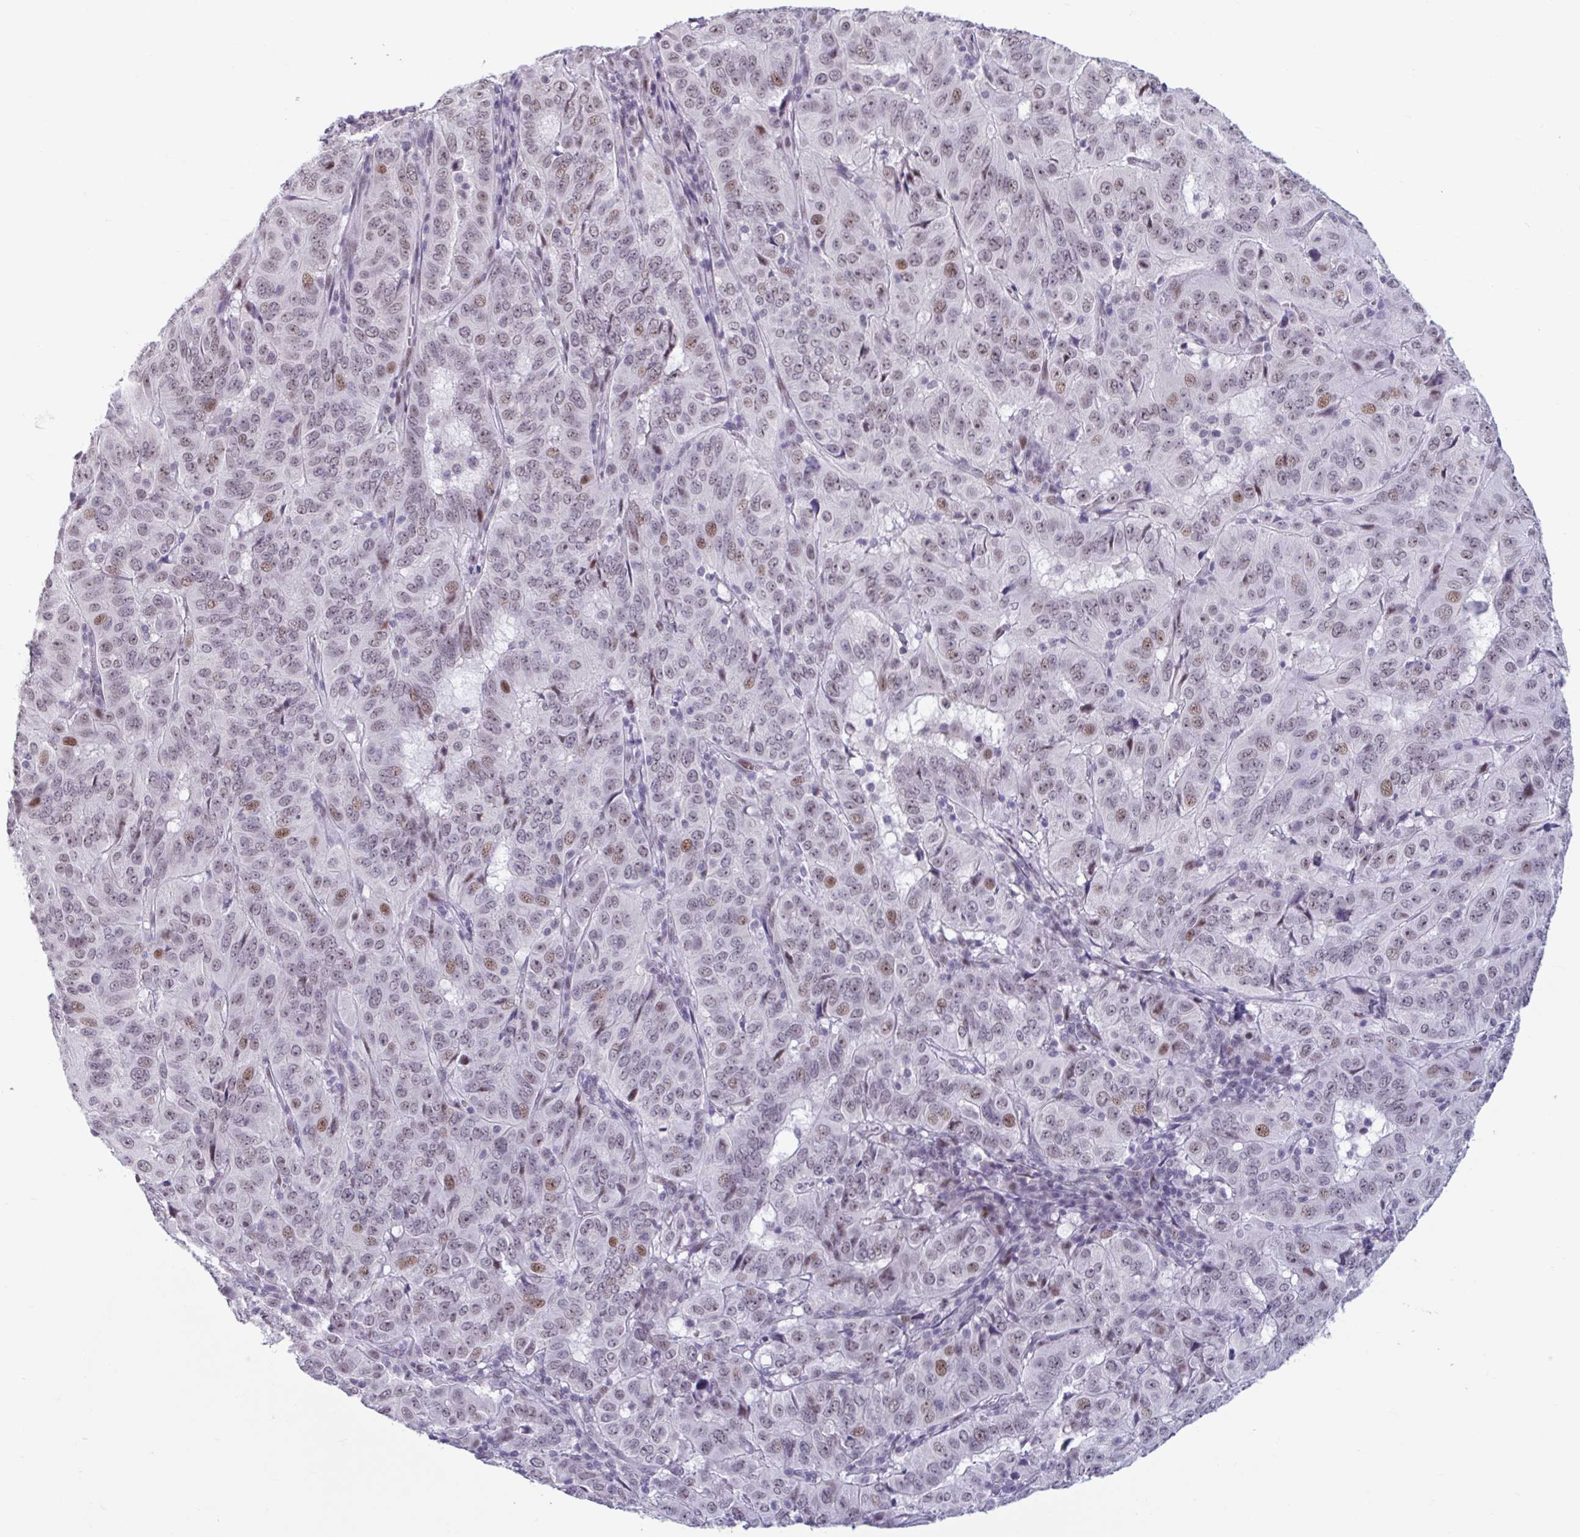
{"staining": {"intensity": "moderate", "quantity": "25%-75%", "location": "nuclear"}, "tissue": "pancreatic cancer", "cell_type": "Tumor cells", "image_type": "cancer", "snomed": [{"axis": "morphology", "description": "Adenocarcinoma, NOS"}, {"axis": "topography", "description": "Pancreas"}], "caption": "Human pancreatic adenocarcinoma stained with a brown dye displays moderate nuclear positive expression in approximately 25%-75% of tumor cells.", "gene": "HSD17B6", "patient": {"sex": "male", "age": 63}}